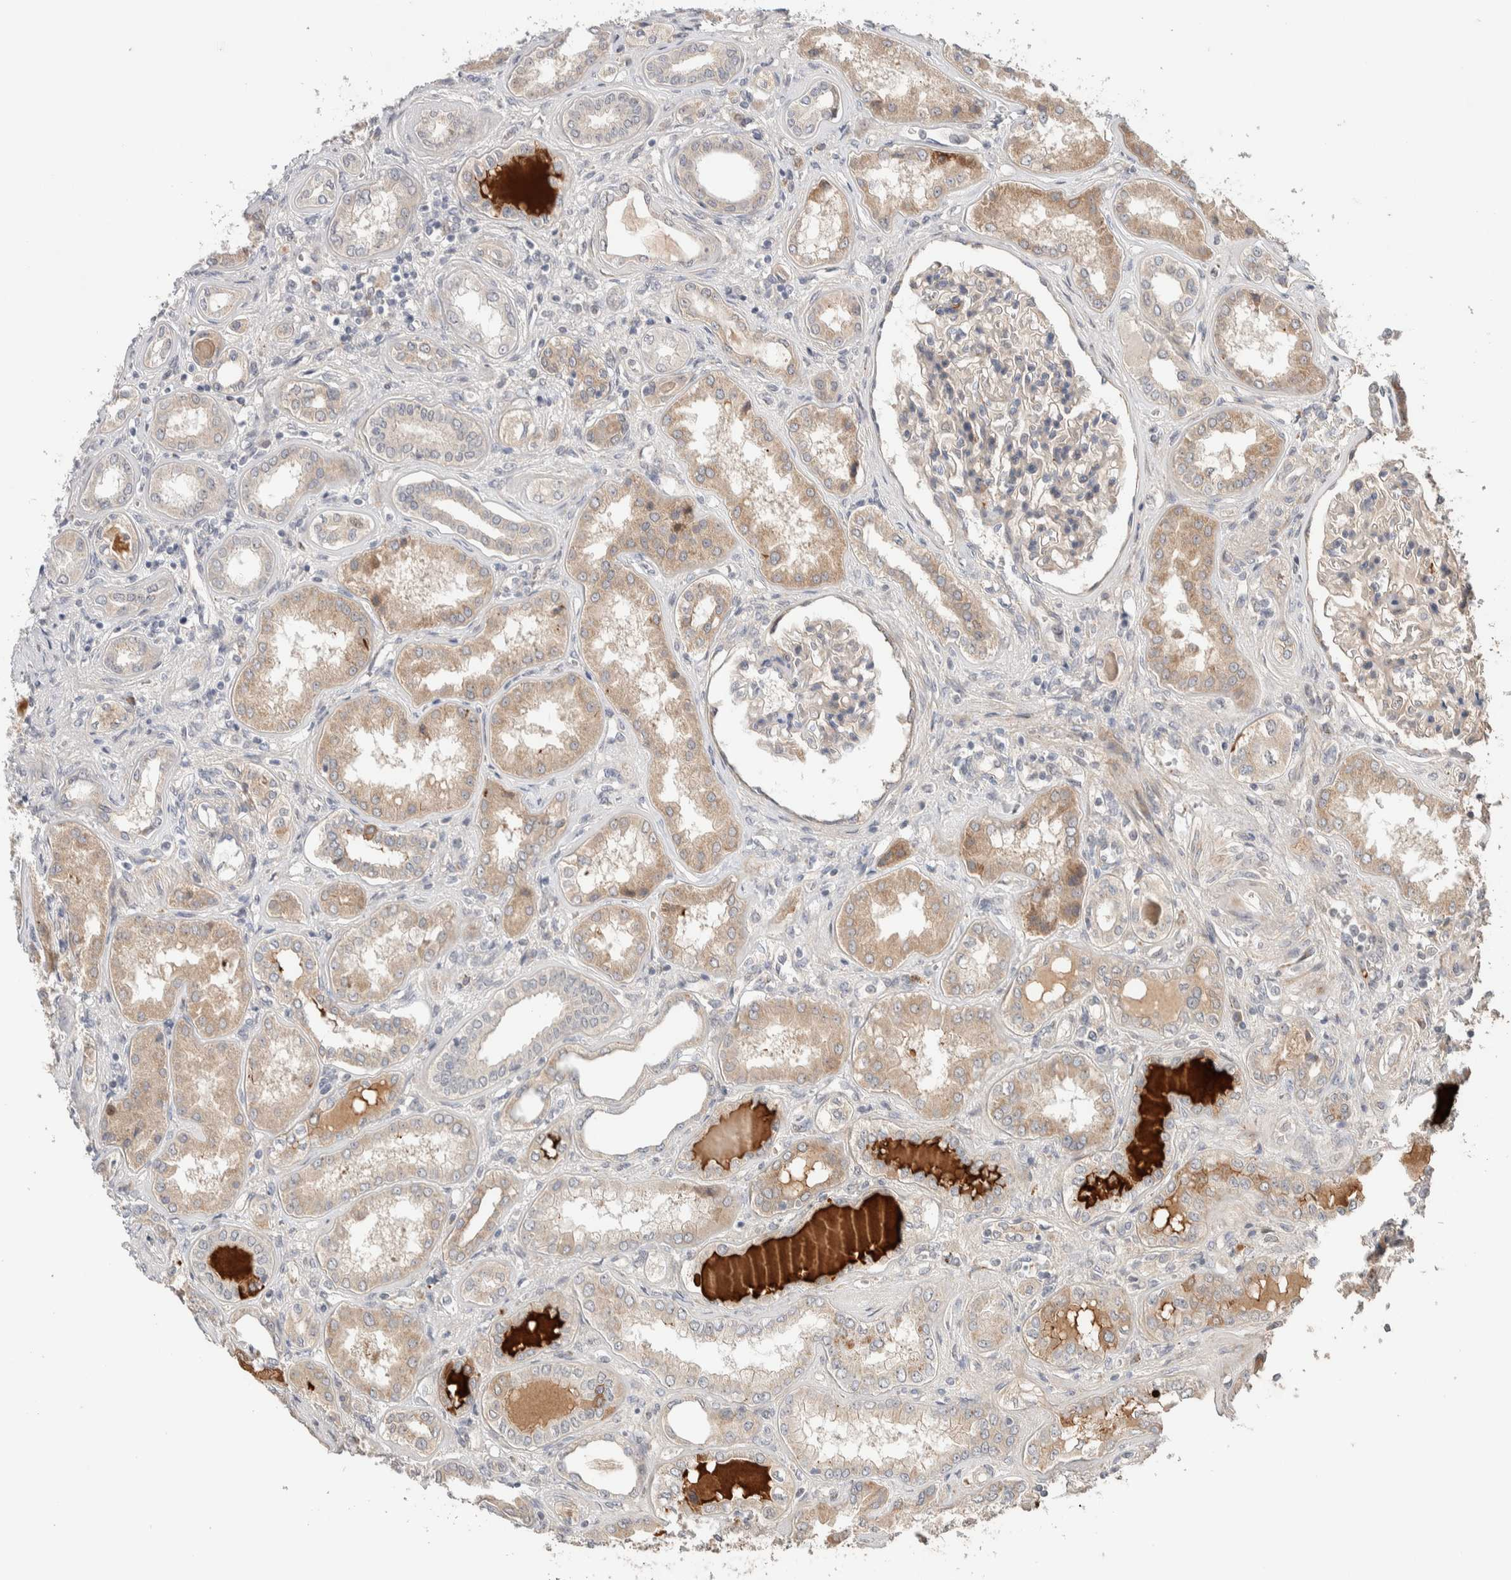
{"staining": {"intensity": "weak", "quantity": ">75%", "location": "cytoplasmic/membranous"}, "tissue": "kidney", "cell_type": "Cells in glomeruli", "image_type": "normal", "snomed": [{"axis": "morphology", "description": "Normal tissue, NOS"}, {"axis": "topography", "description": "Kidney"}], "caption": "Immunohistochemical staining of benign kidney exhibits >75% levels of weak cytoplasmic/membranous protein staining in approximately >75% of cells in glomeruli.", "gene": "CASK", "patient": {"sex": "female", "age": 56}}